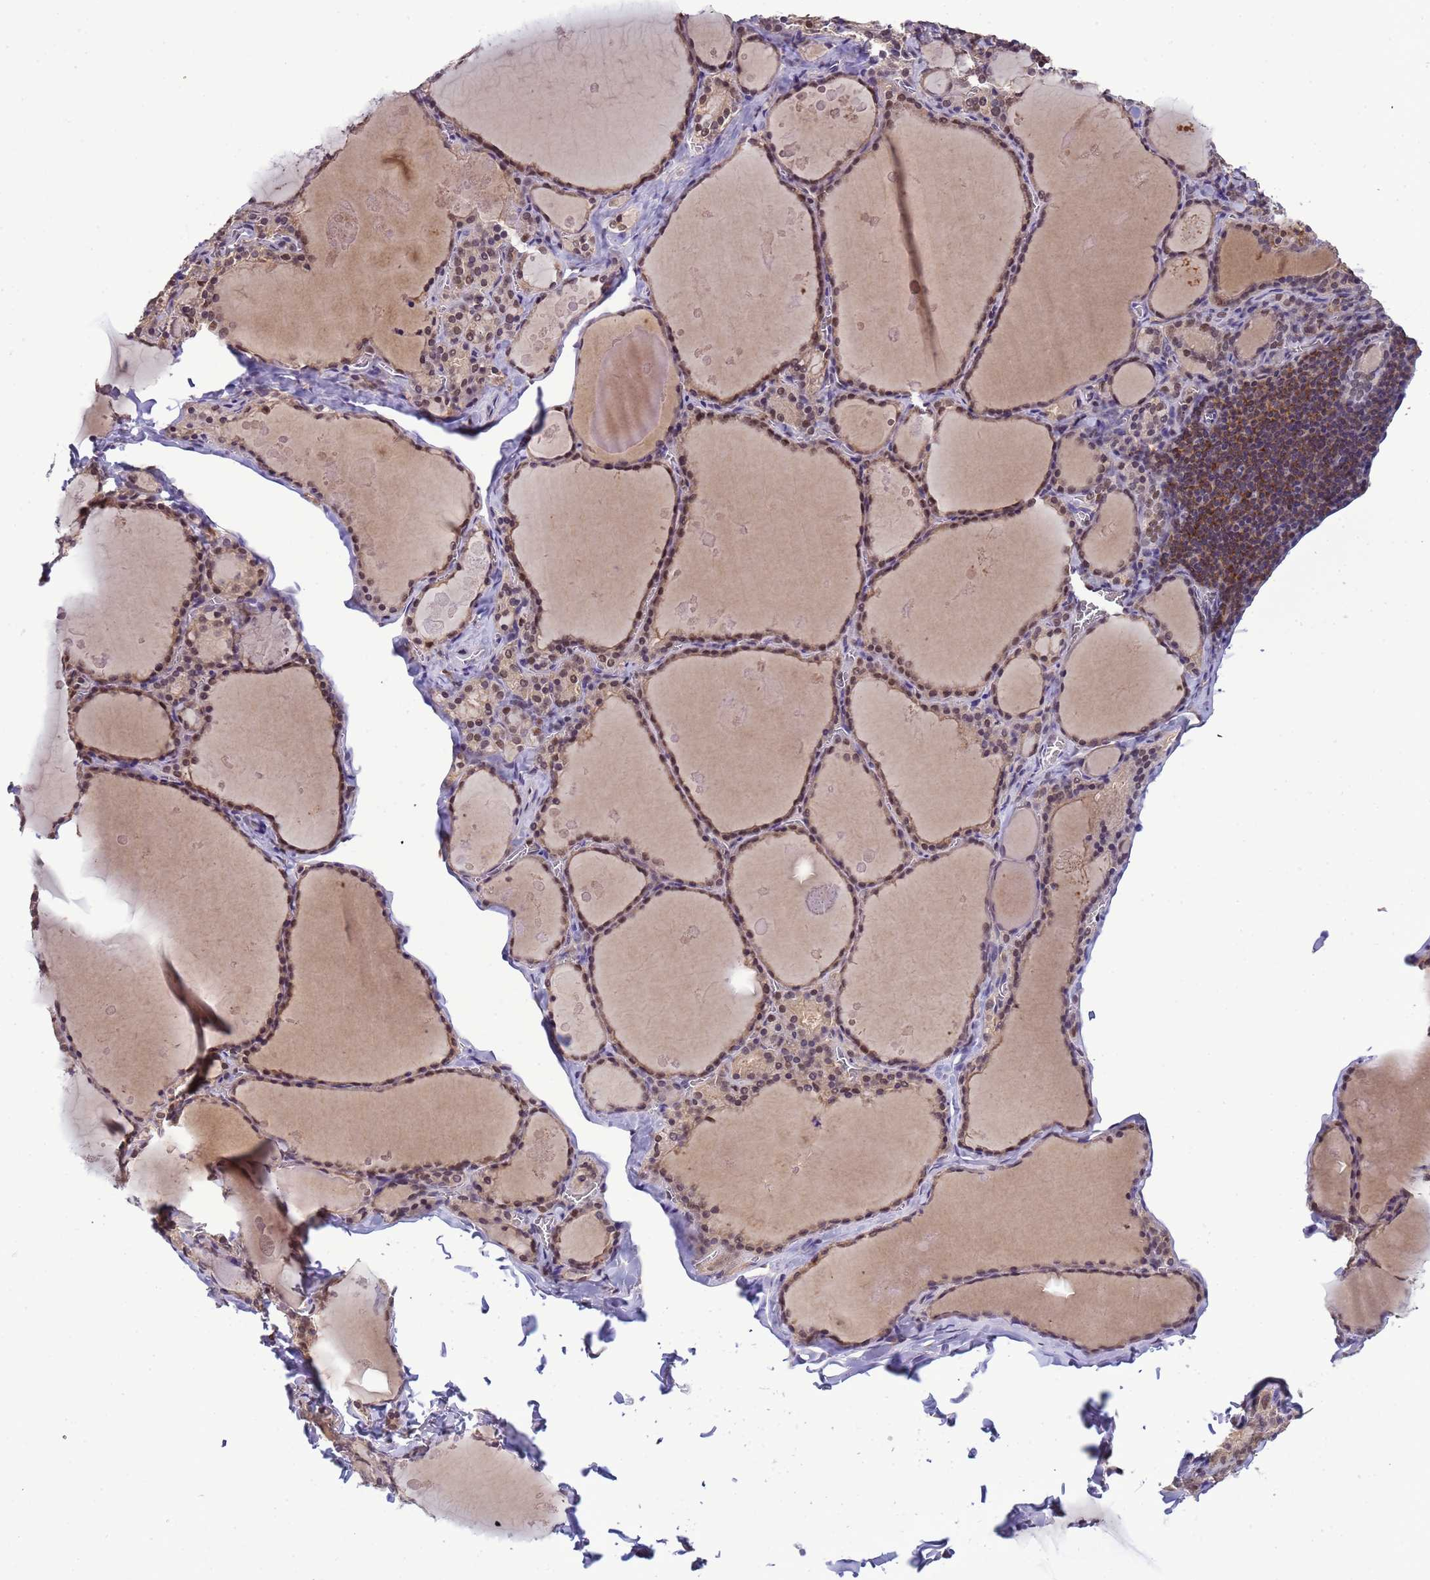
{"staining": {"intensity": "moderate", "quantity": ">75%", "location": "cytoplasmic/membranous,nuclear"}, "tissue": "thyroid gland", "cell_type": "Glandular cells", "image_type": "normal", "snomed": [{"axis": "morphology", "description": "Normal tissue, NOS"}, {"axis": "topography", "description": "Thyroid gland"}], "caption": "An image of thyroid gland stained for a protein exhibits moderate cytoplasmic/membranous,nuclear brown staining in glandular cells.", "gene": "CD53", "patient": {"sex": "male", "age": 56}}